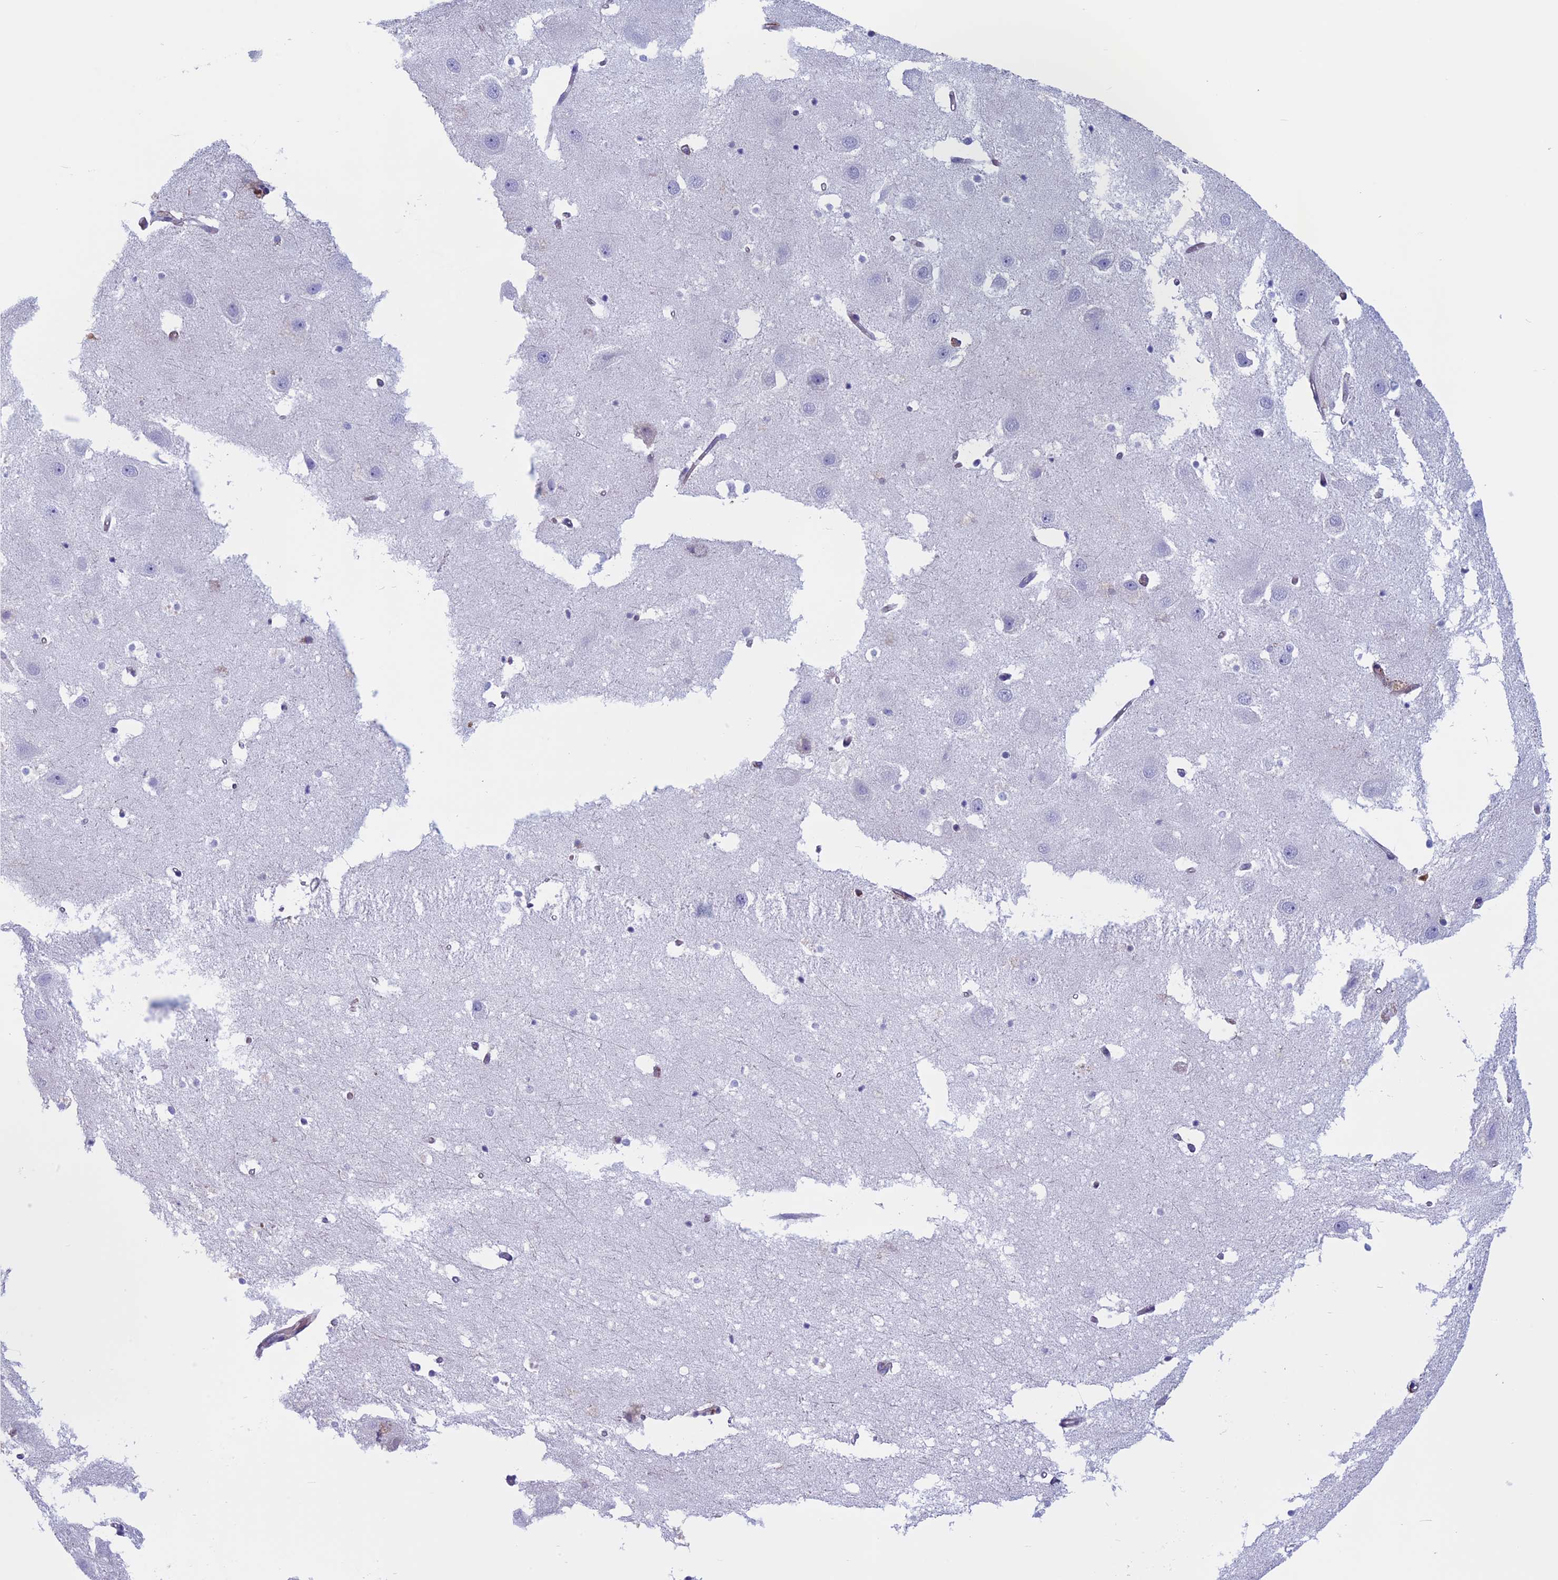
{"staining": {"intensity": "negative", "quantity": "none", "location": "none"}, "tissue": "hippocampus", "cell_type": "Glial cells", "image_type": "normal", "snomed": [{"axis": "morphology", "description": "Normal tissue, NOS"}, {"axis": "topography", "description": "Hippocampus"}], "caption": "This is an IHC image of benign hippocampus. There is no positivity in glial cells.", "gene": "ANGPTL2", "patient": {"sex": "female", "age": 52}}